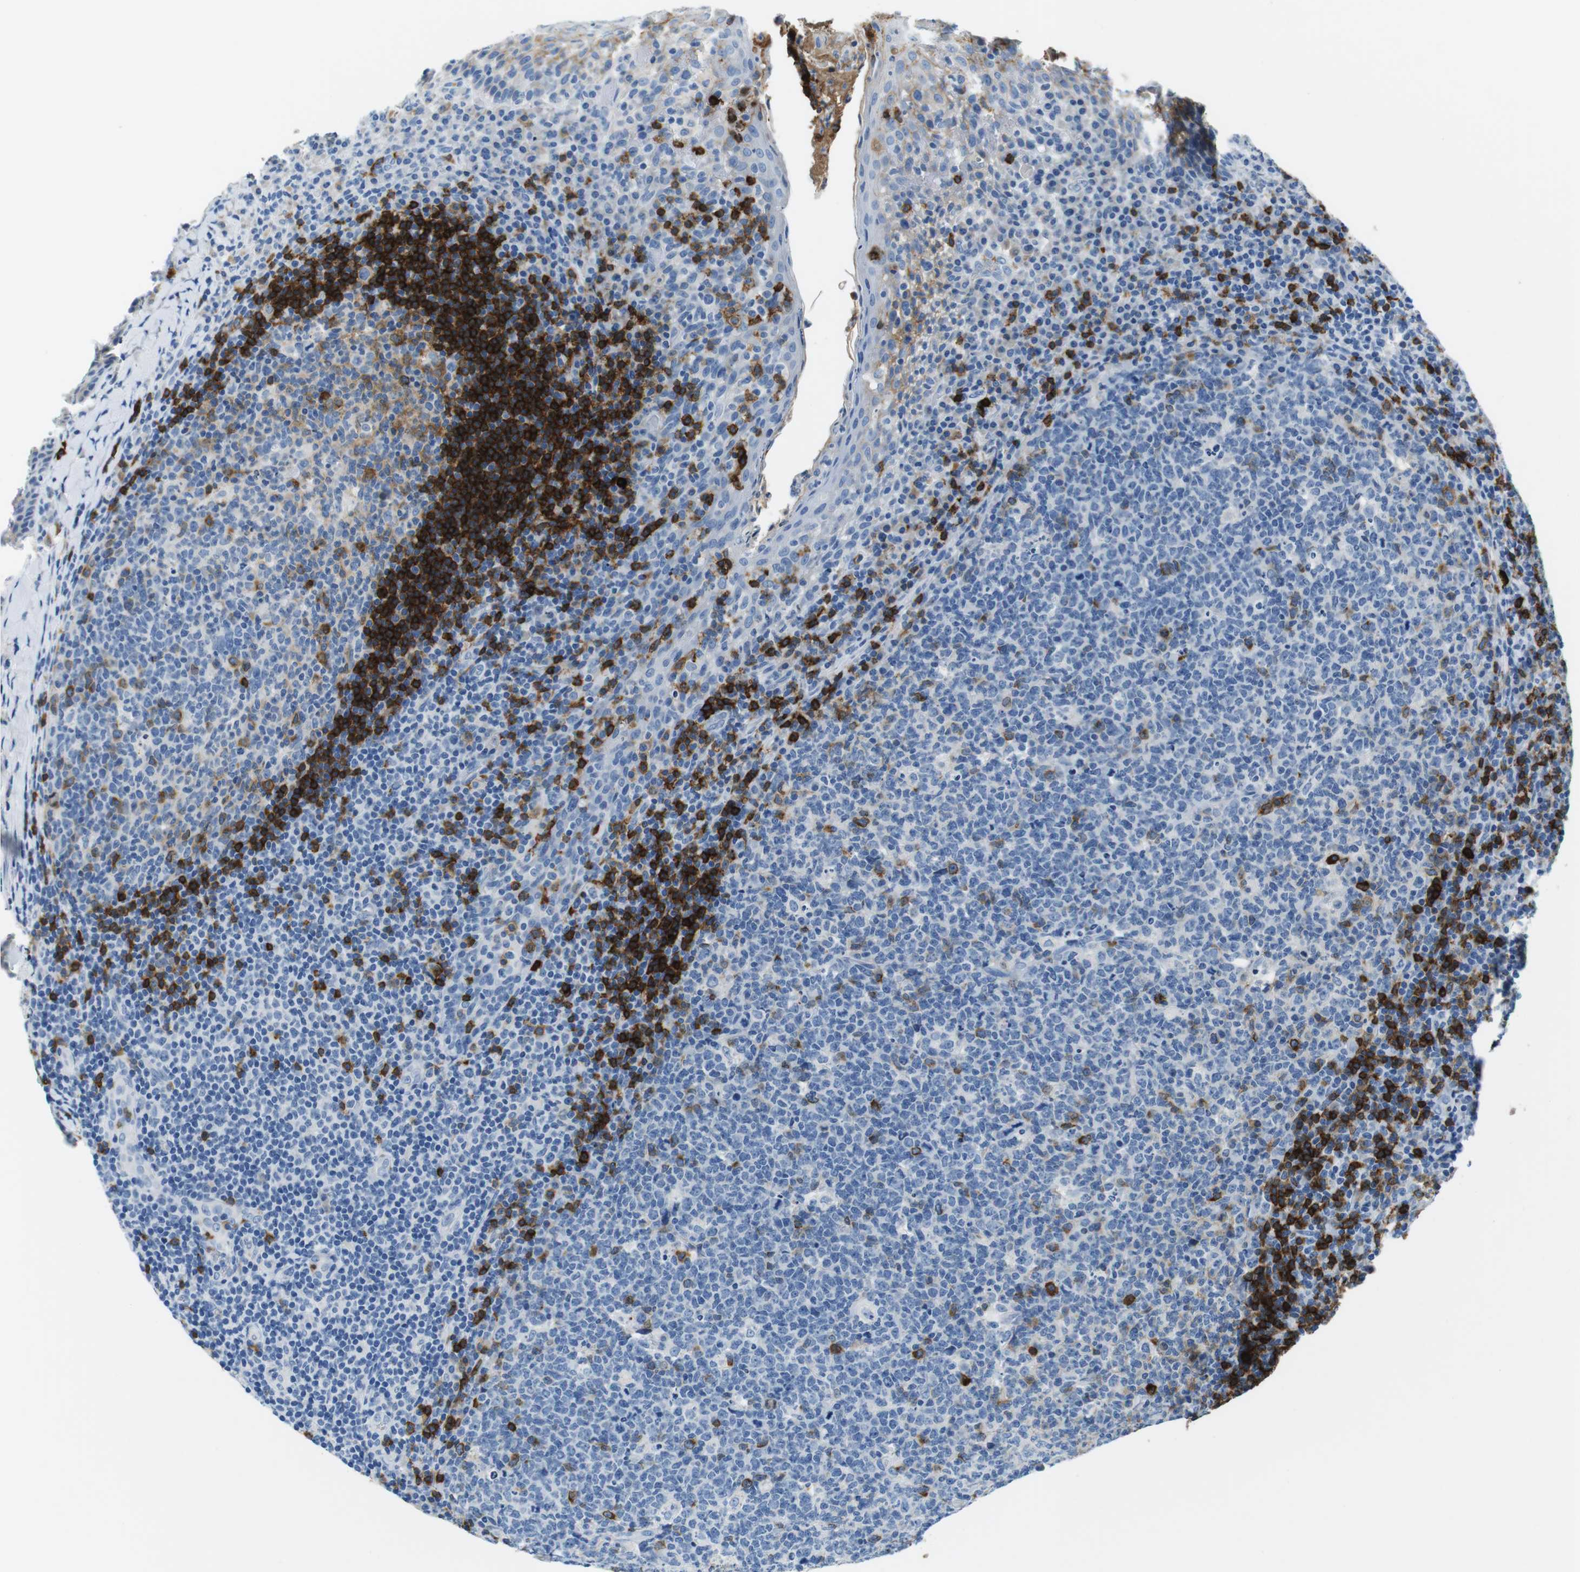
{"staining": {"intensity": "moderate", "quantity": "<25%", "location": "cytoplasmic/membranous"}, "tissue": "tonsil", "cell_type": "Germinal center cells", "image_type": "normal", "snomed": [{"axis": "morphology", "description": "Normal tissue, NOS"}, {"axis": "topography", "description": "Tonsil"}], "caption": "An IHC histopathology image of unremarkable tissue is shown. Protein staining in brown labels moderate cytoplasmic/membranous positivity in tonsil within germinal center cells. (Brightfield microscopy of DAB IHC at high magnification).", "gene": "IGHD", "patient": {"sex": "male", "age": 17}}